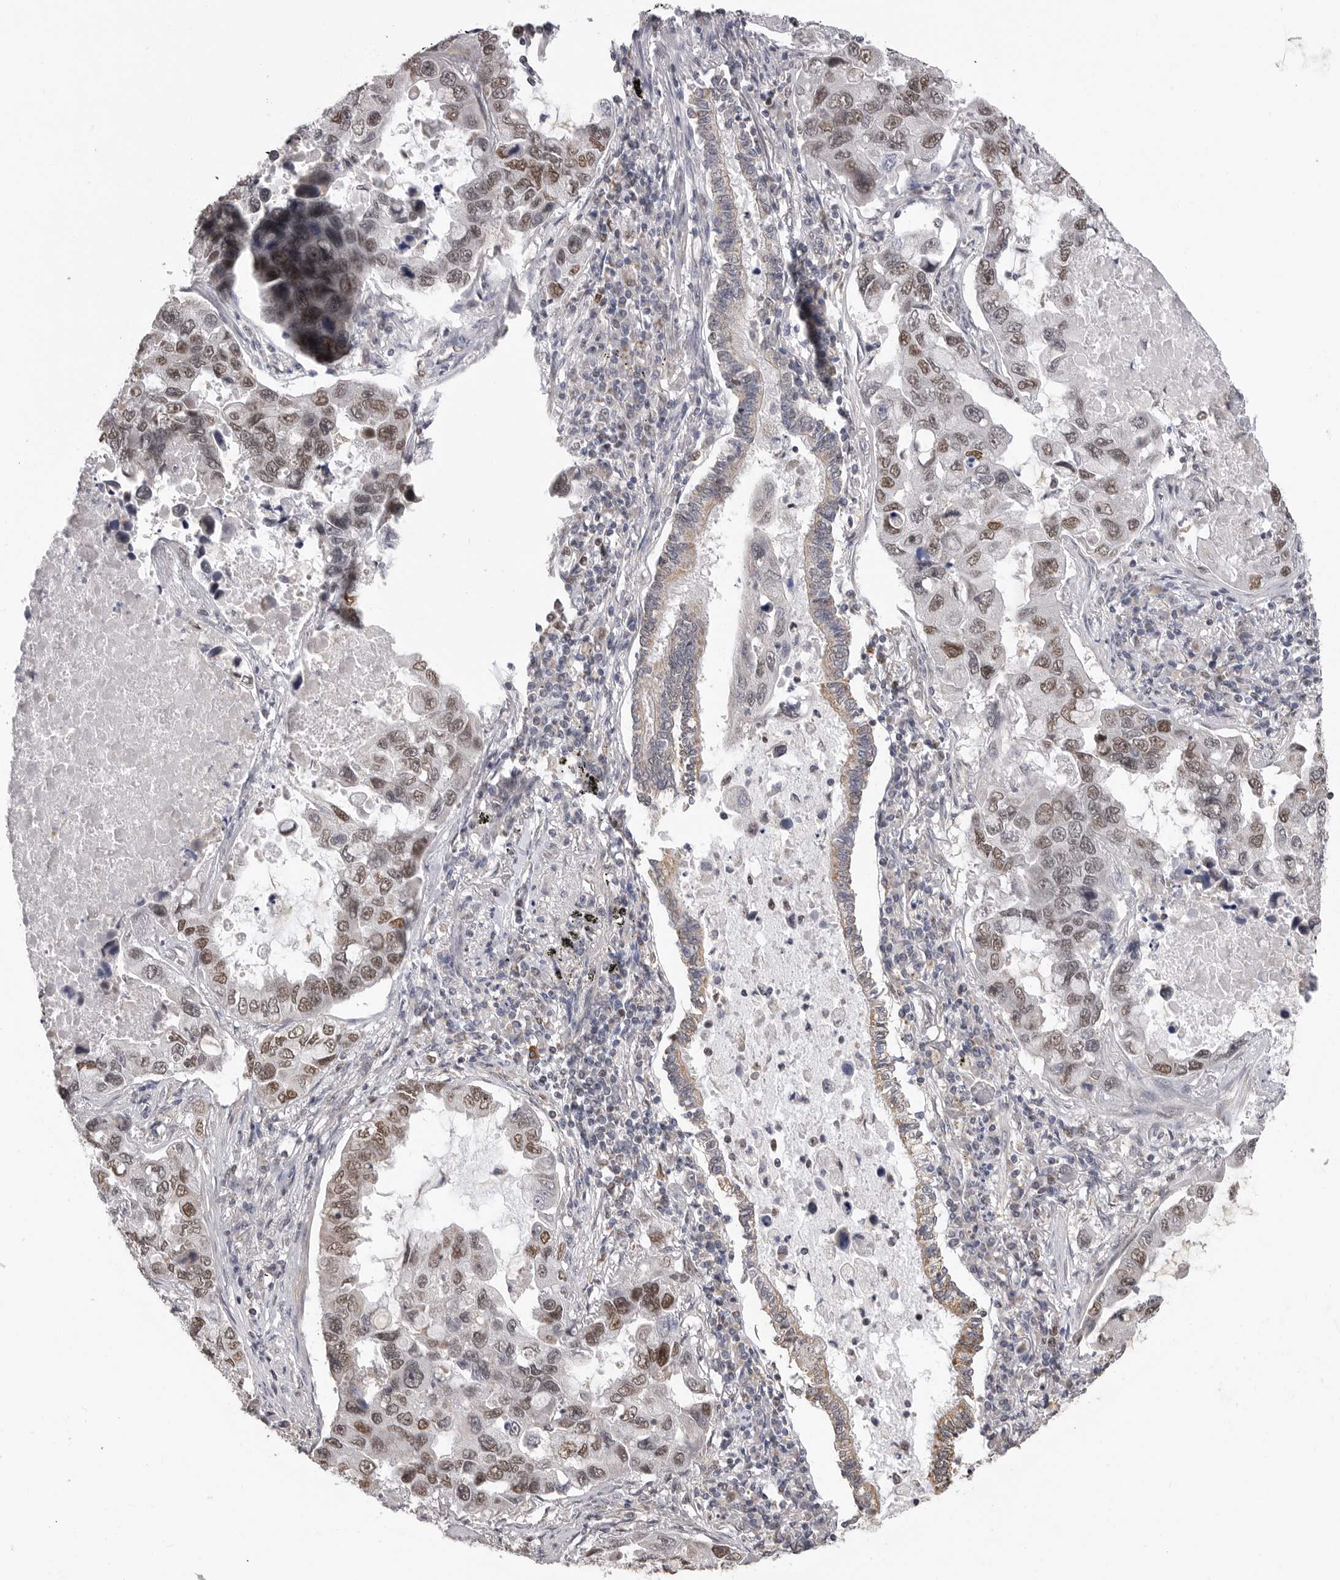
{"staining": {"intensity": "moderate", "quantity": ">75%", "location": "nuclear"}, "tissue": "lung cancer", "cell_type": "Tumor cells", "image_type": "cancer", "snomed": [{"axis": "morphology", "description": "Adenocarcinoma, NOS"}, {"axis": "topography", "description": "Lung"}], "caption": "IHC micrograph of neoplastic tissue: adenocarcinoma (lung) stained using immunohistochemistry shows medium levels of moderate protein expression localized specifically in the nuclear of tumor cells, appearing as a nuclear brown color.", "gene": "SMARCC1", "patient": {"sex": "male", "age": 64}}